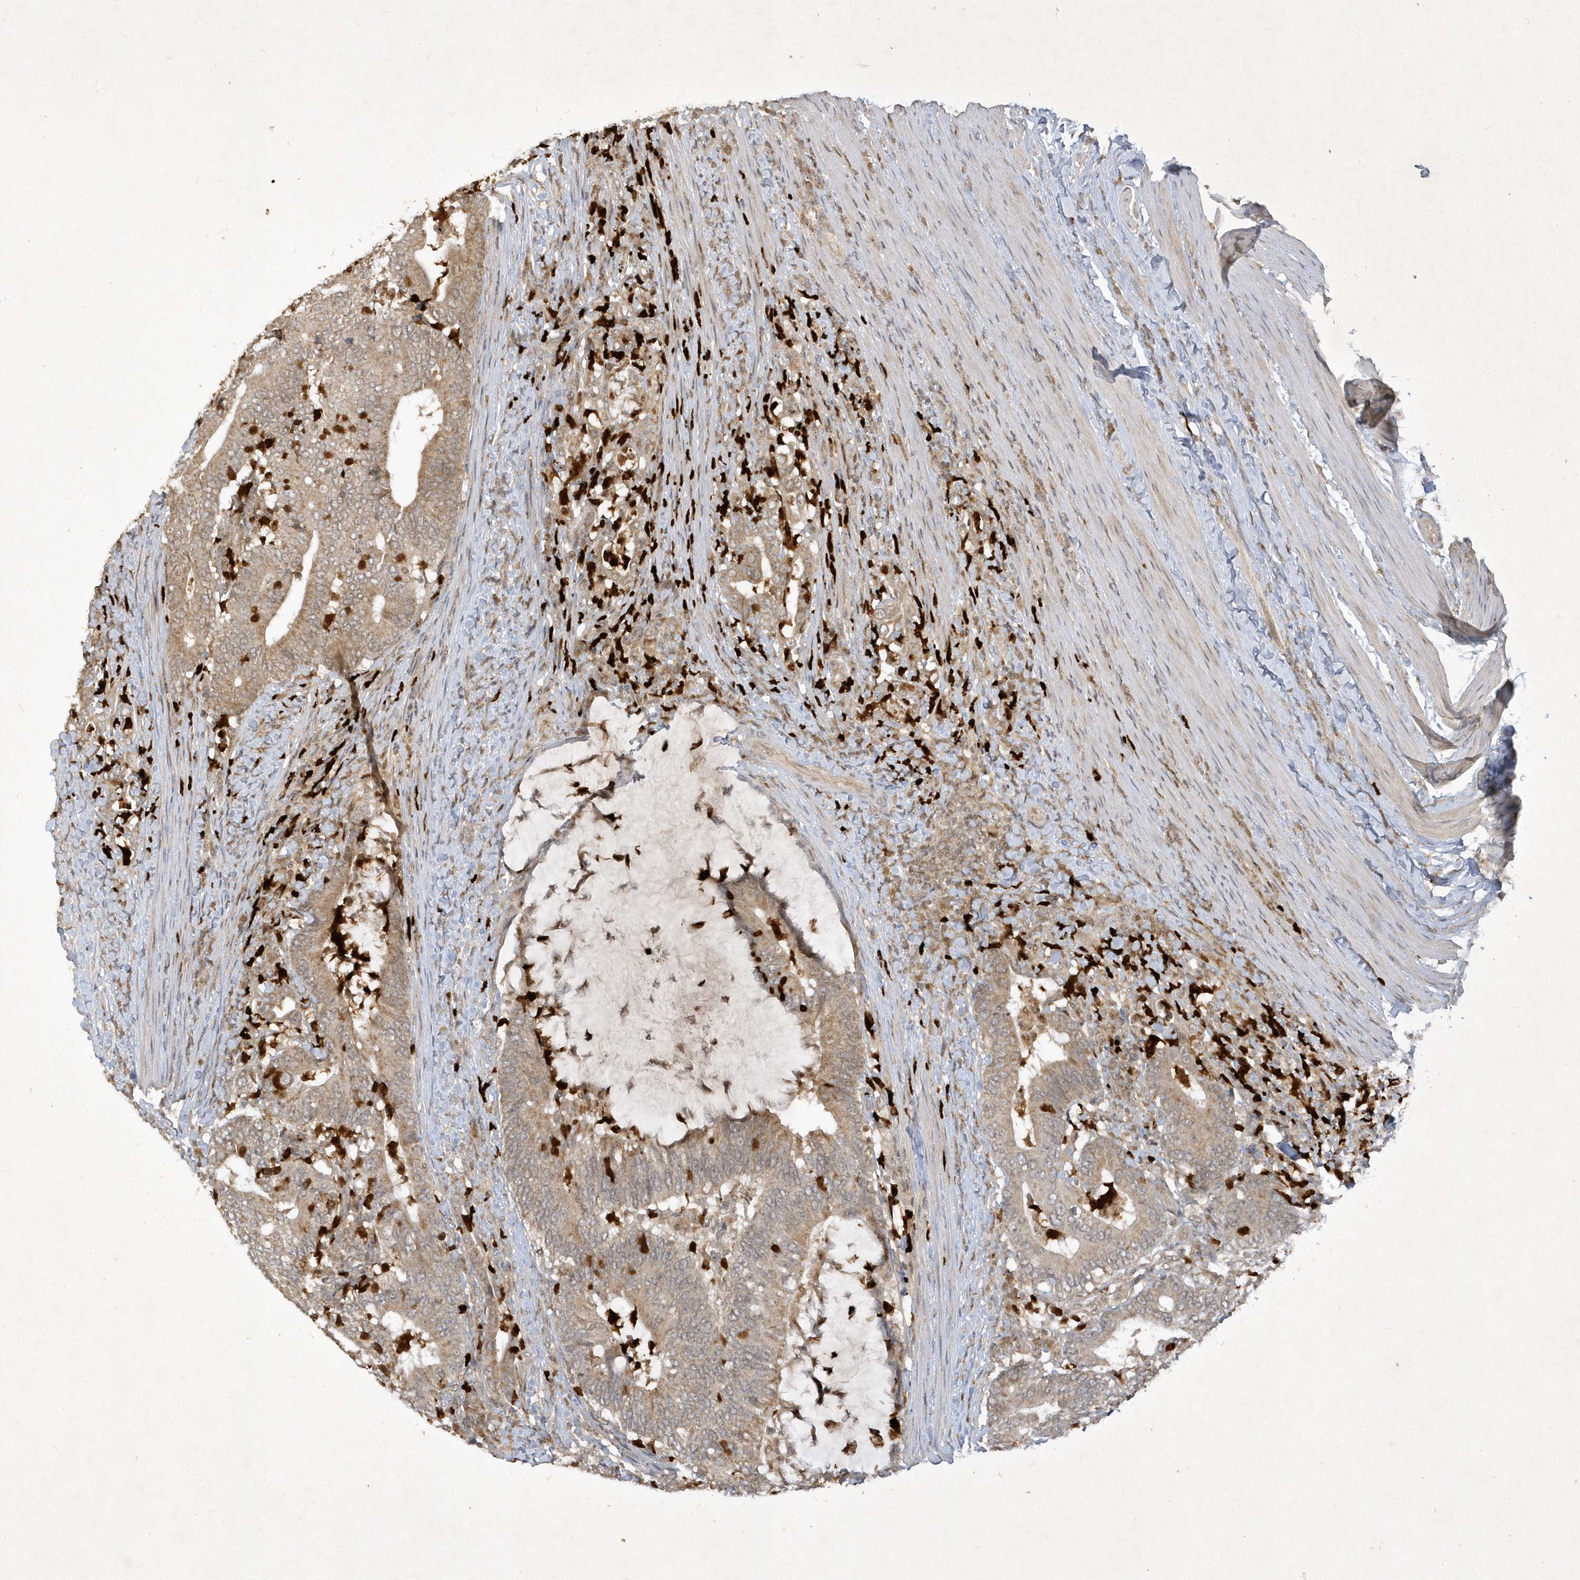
{"staining": {"intensity": "weak", "quantity": "25%-75%", "location": "cytoplasmic/membranous"}, "tissue": "colorectal cancer", "cell_type": "Tumor cells", "image_type": "cancer", "snomed": [{"axis": "morphology", "description": "Adenocarcinoma, NOS"}, {"axis": "topography", "description": "Colon"}], "caption": "Adenocarcinoma (colorectal) stained for a protein (brown) exhibits weak cytoplasmic/membranous positive positivity in about 25%-75% of tumor cells.", "gene": "ZNF213", "patient": {"sex": "female", "age": 66}}